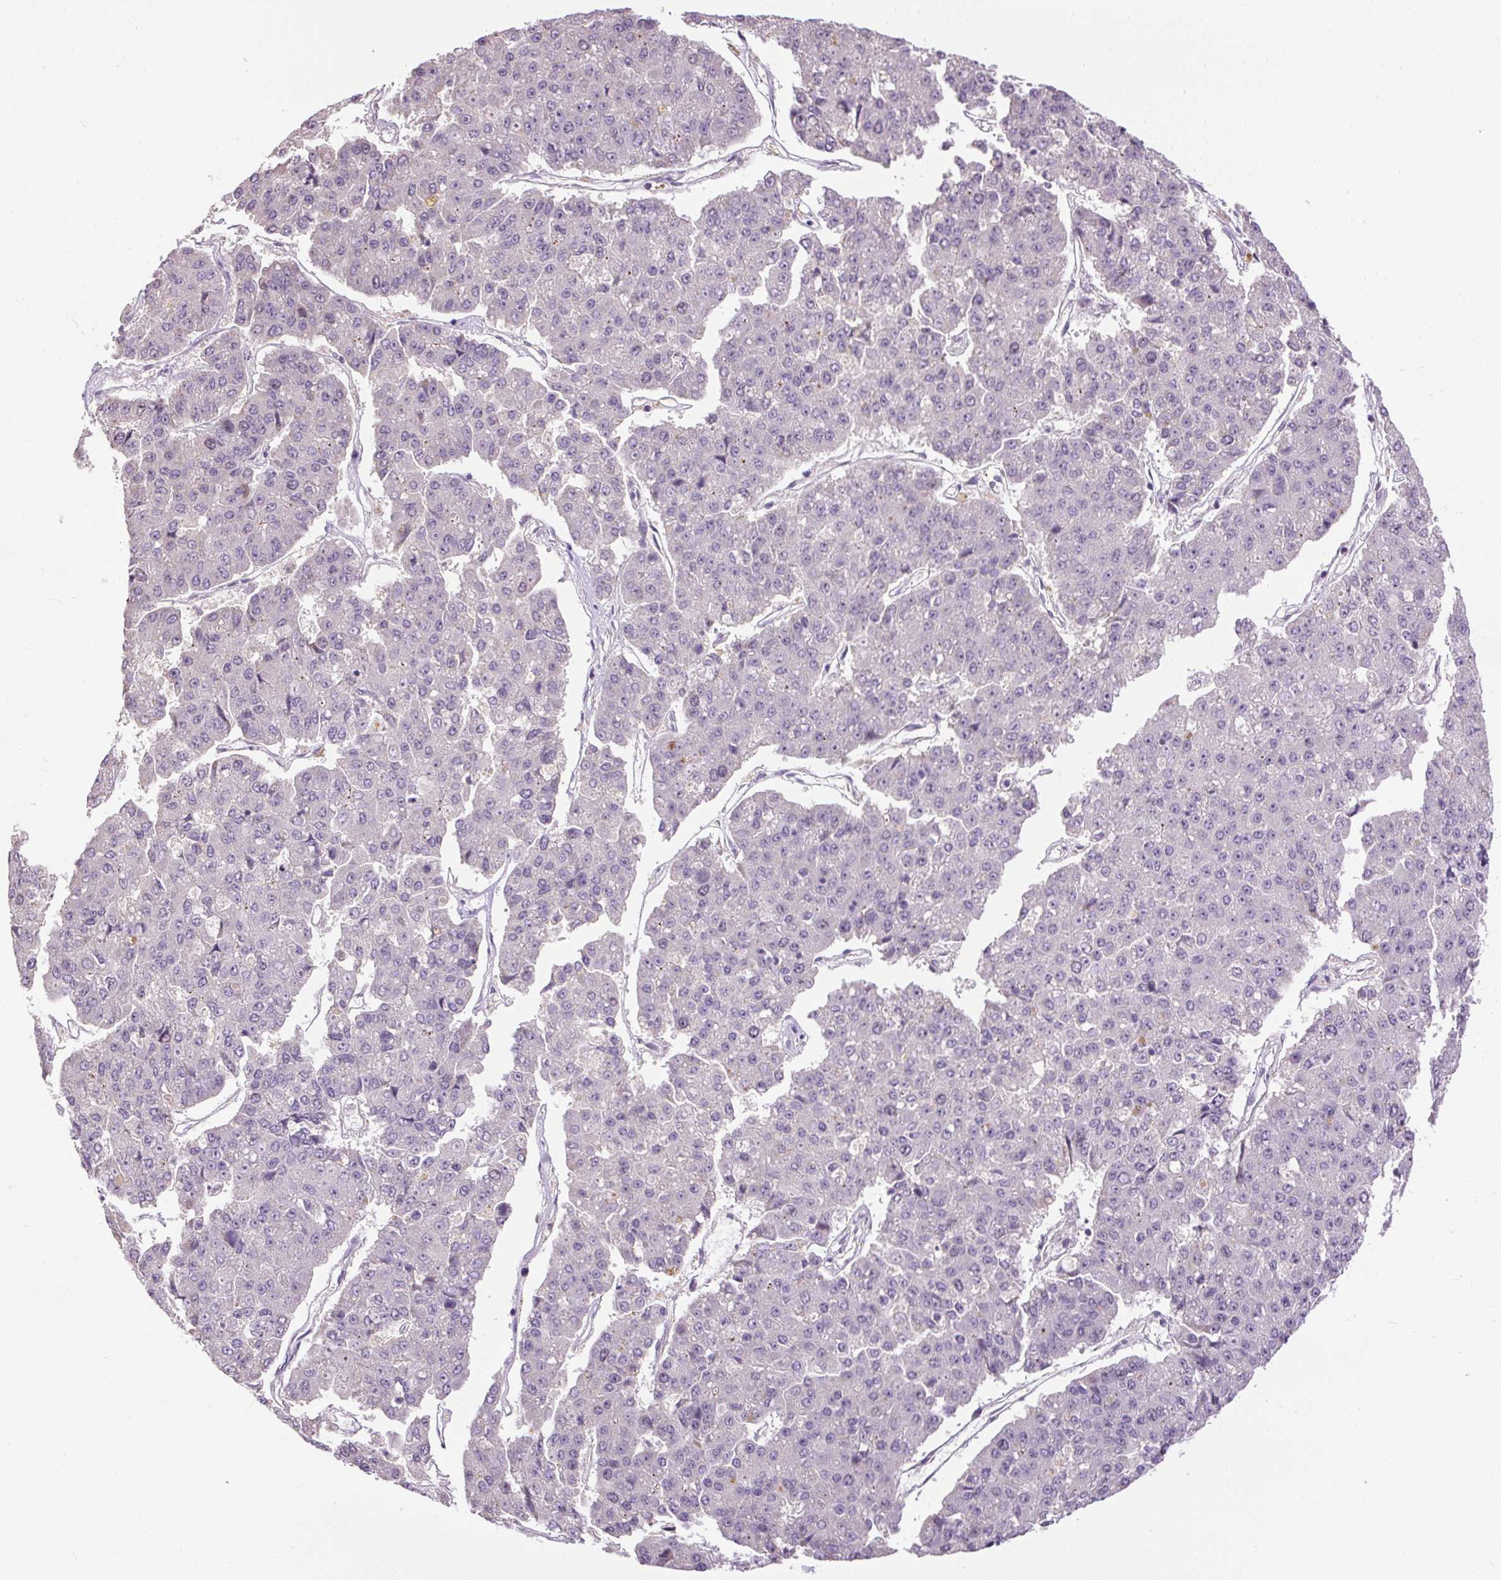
{"staining": {"intensity": "negative", "quantity": "none", "location": "none"}, "tissue": "pancreatic cancer", "cell_type": "Tumor cells", "image_type": "cancer", "snomed": [{"axis": "morphology", "description": "Adenocarcinoma, NOS"}, {"axis": "topography", "description": "Pancreas"}], "caption": "Immunohistochemical staining of pancreatic cancer shows no significant expression in tumor cells.", "gene": "RACGAP1", "patient": {"sex": "male", "age": 50}}